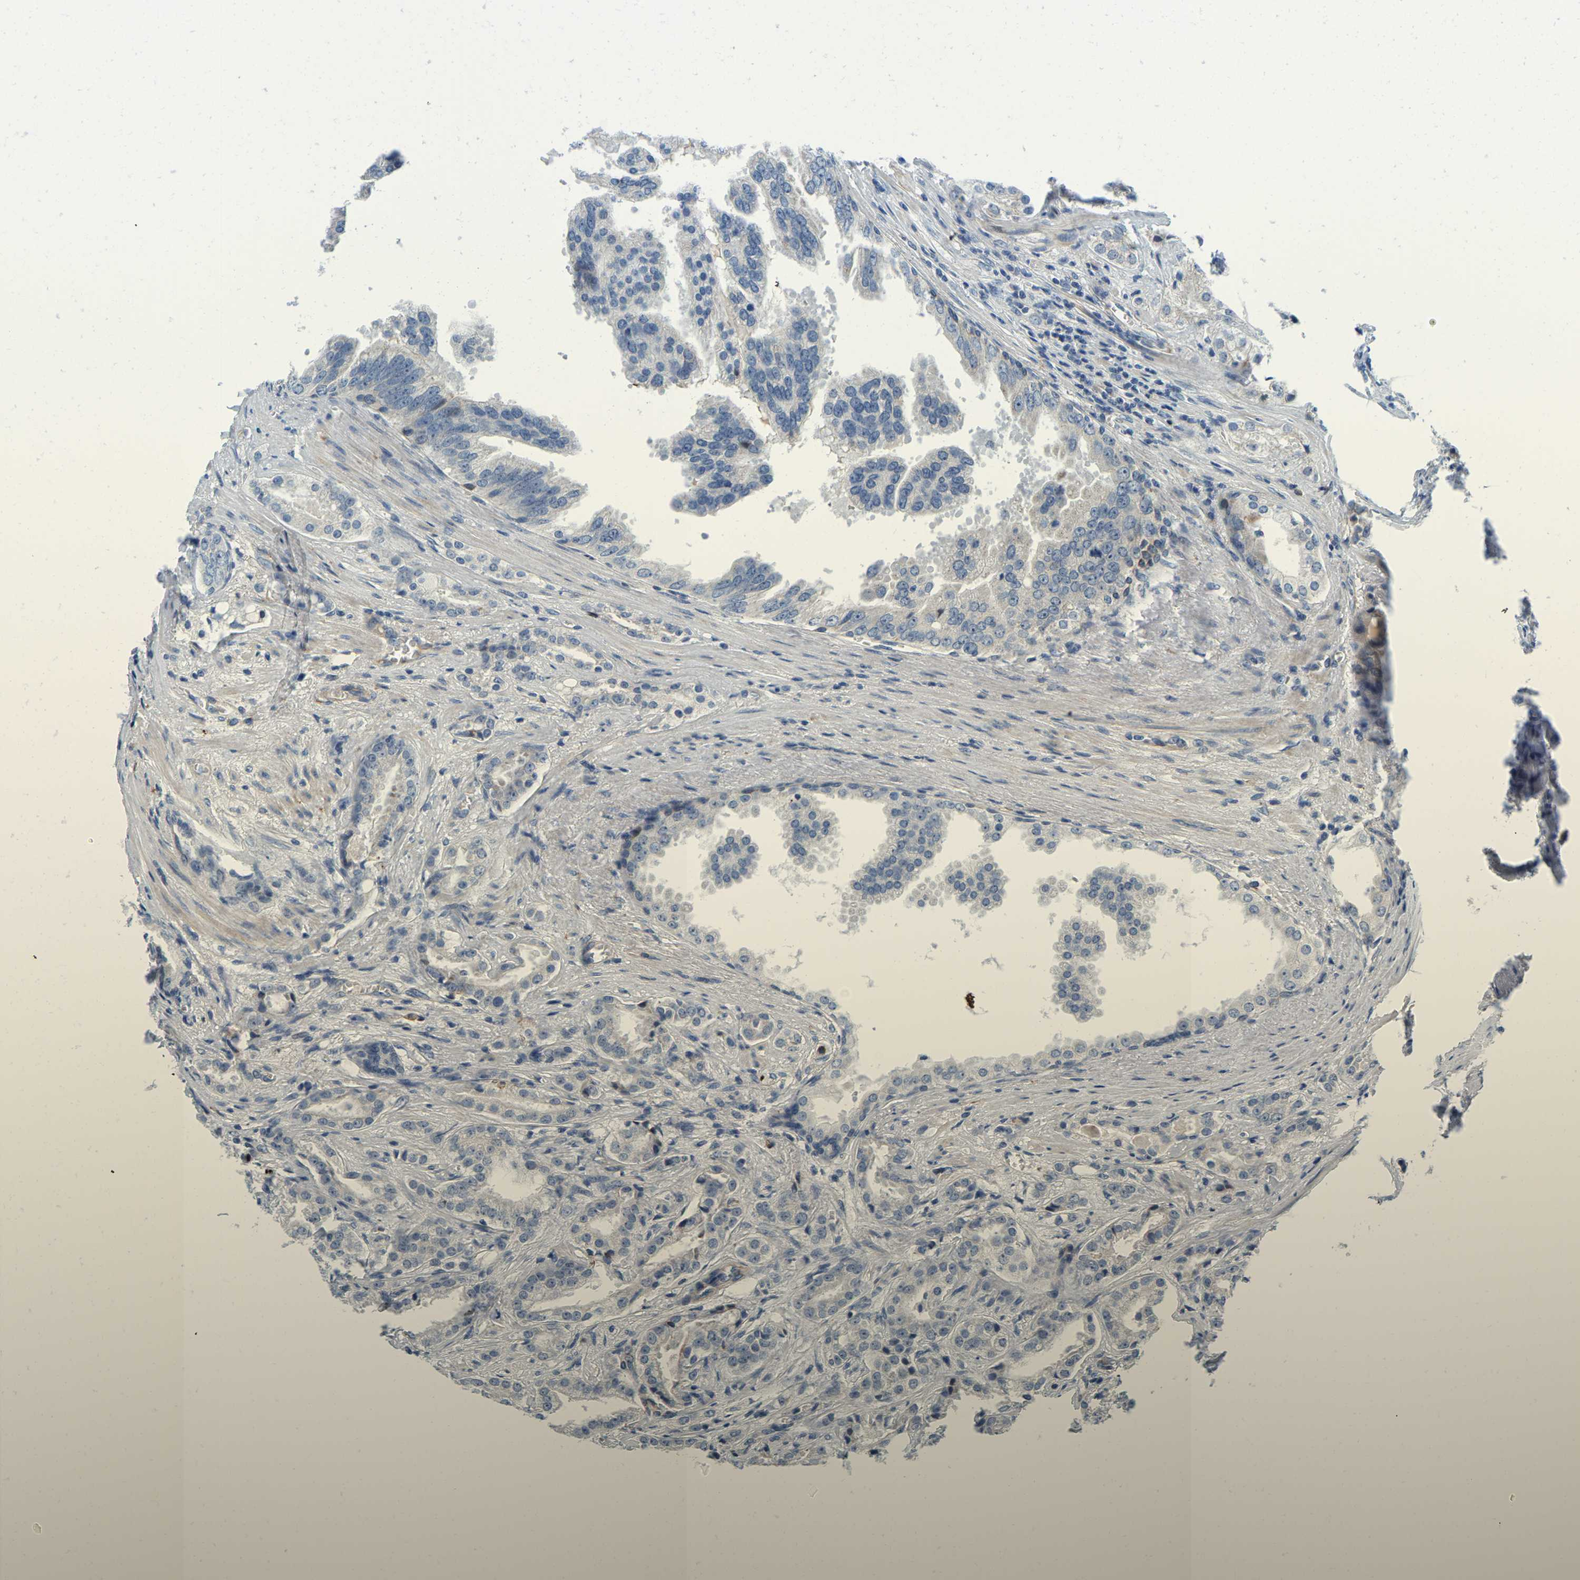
{"staining": {"intensity": "negative", "quantity": "none", "location": "none"}, "tissue": "prostate cancer", "cell_type": "Tumor cells", "image_type": "cancer", "snomed": [{"axis": "morphology", "description": "Adenocarcinoma, High grade"}, {"axis": "topography", "description": "Prostate"}], "caption": "Immunohistochemistry (IHC) micrograph of neoplastic tissue: human prostate cancer (adenocarcinoma (high-grade)) stained with DAB (3,3'-diaminobenzidine) demonstrates no significant protein expression in tumor cells.", "gene": "LIAS", "patient": {"sex": "male", "age": 64}}